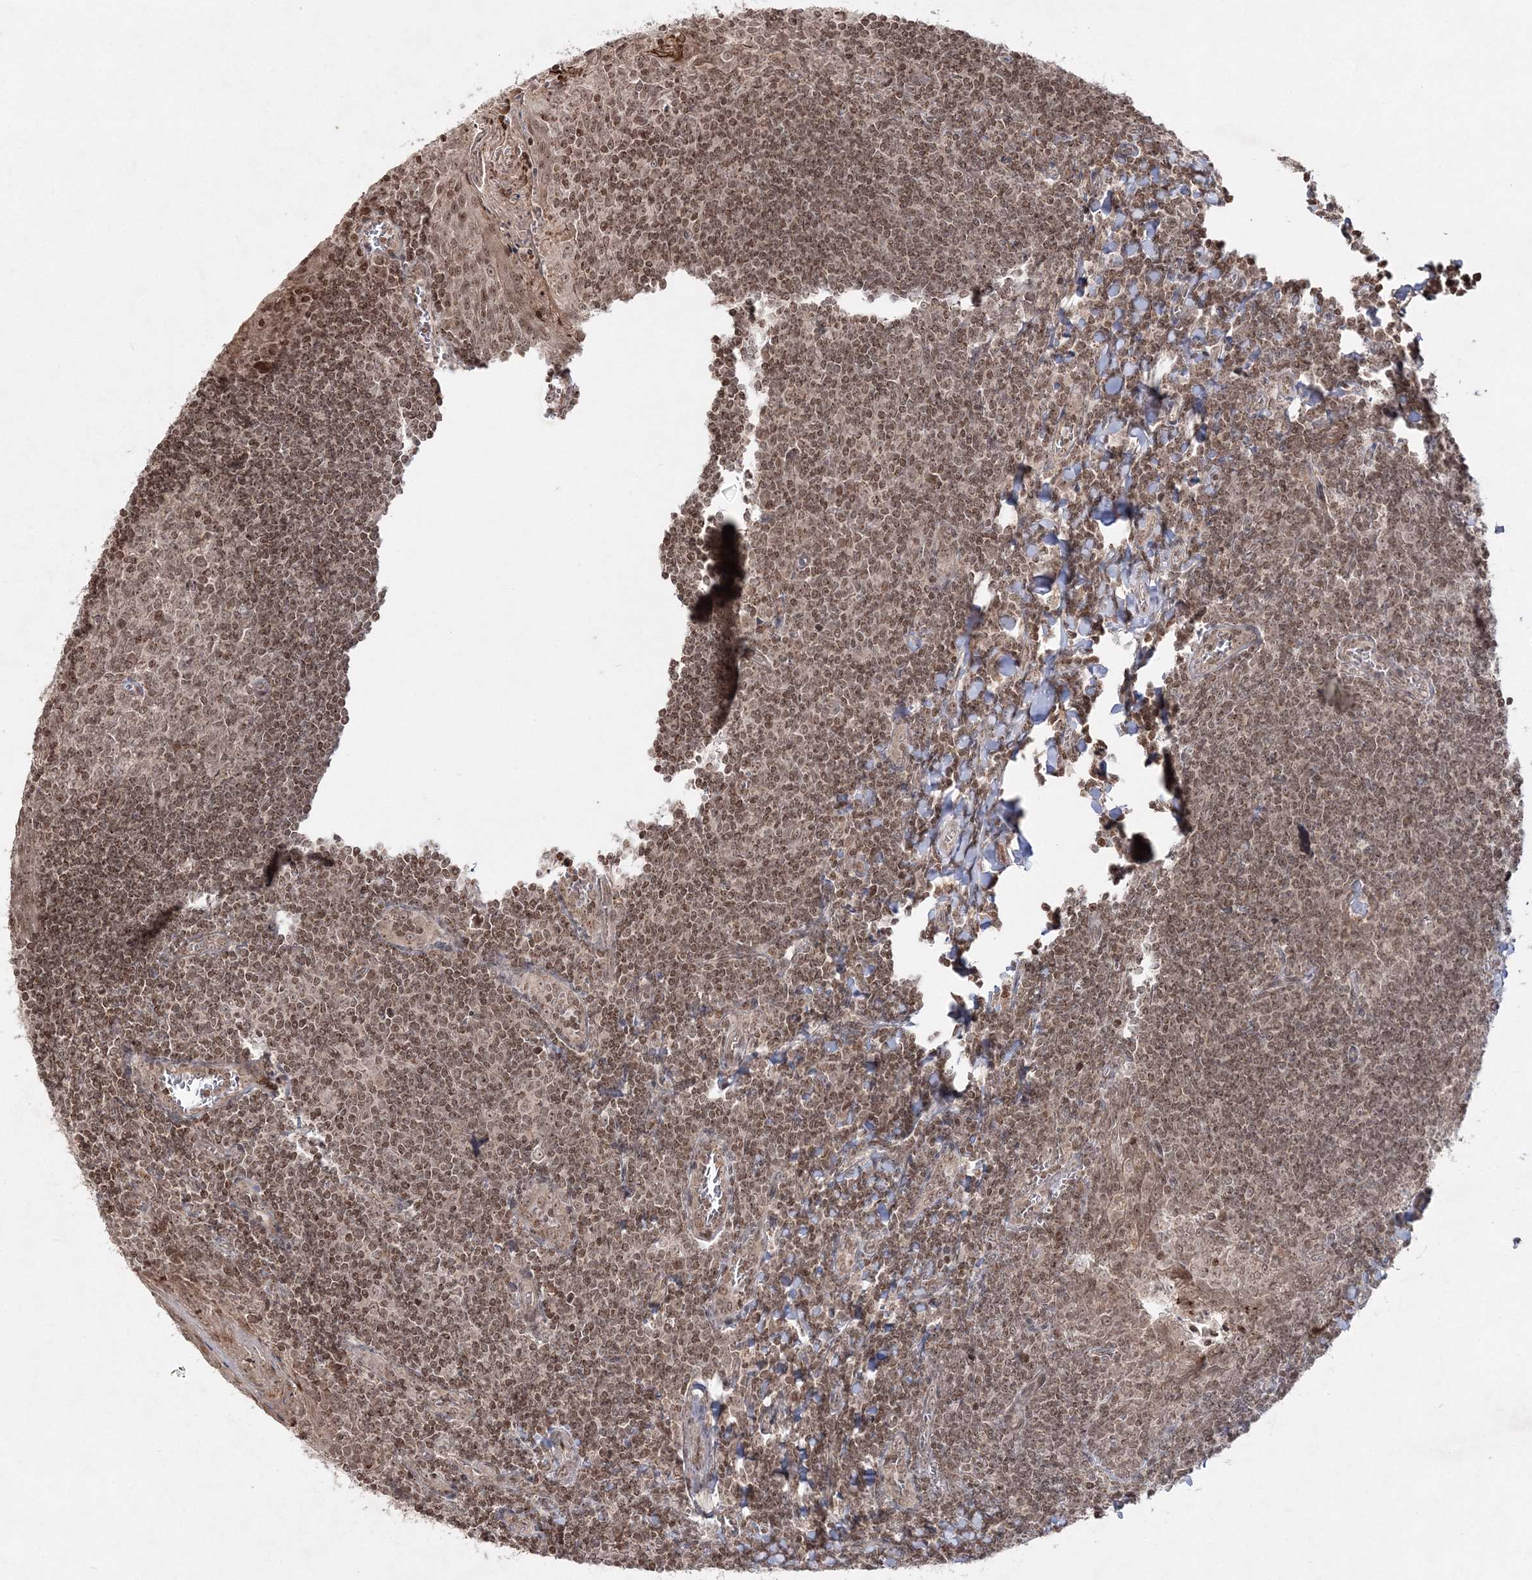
{"staining": {"intensity": "moderate", "quantity": ">75%", "location": "nuclear"}, "tissue": "tonsil", "cell_type": "Germinal center cells", "image_type": "normal", "snomed": [{"axis": "morphology", "description": "Normal tissue, NOS"}, {"axis": "topography", "description": "Tonsil"}], "caption": "Immunohistochemical staining of unremarkable human tonsil exhibits moderate nuclear protein staining in about >75% of germinal center cells.", "gene": "CARM1", "patient": {"sex": "male", "age": 27}}